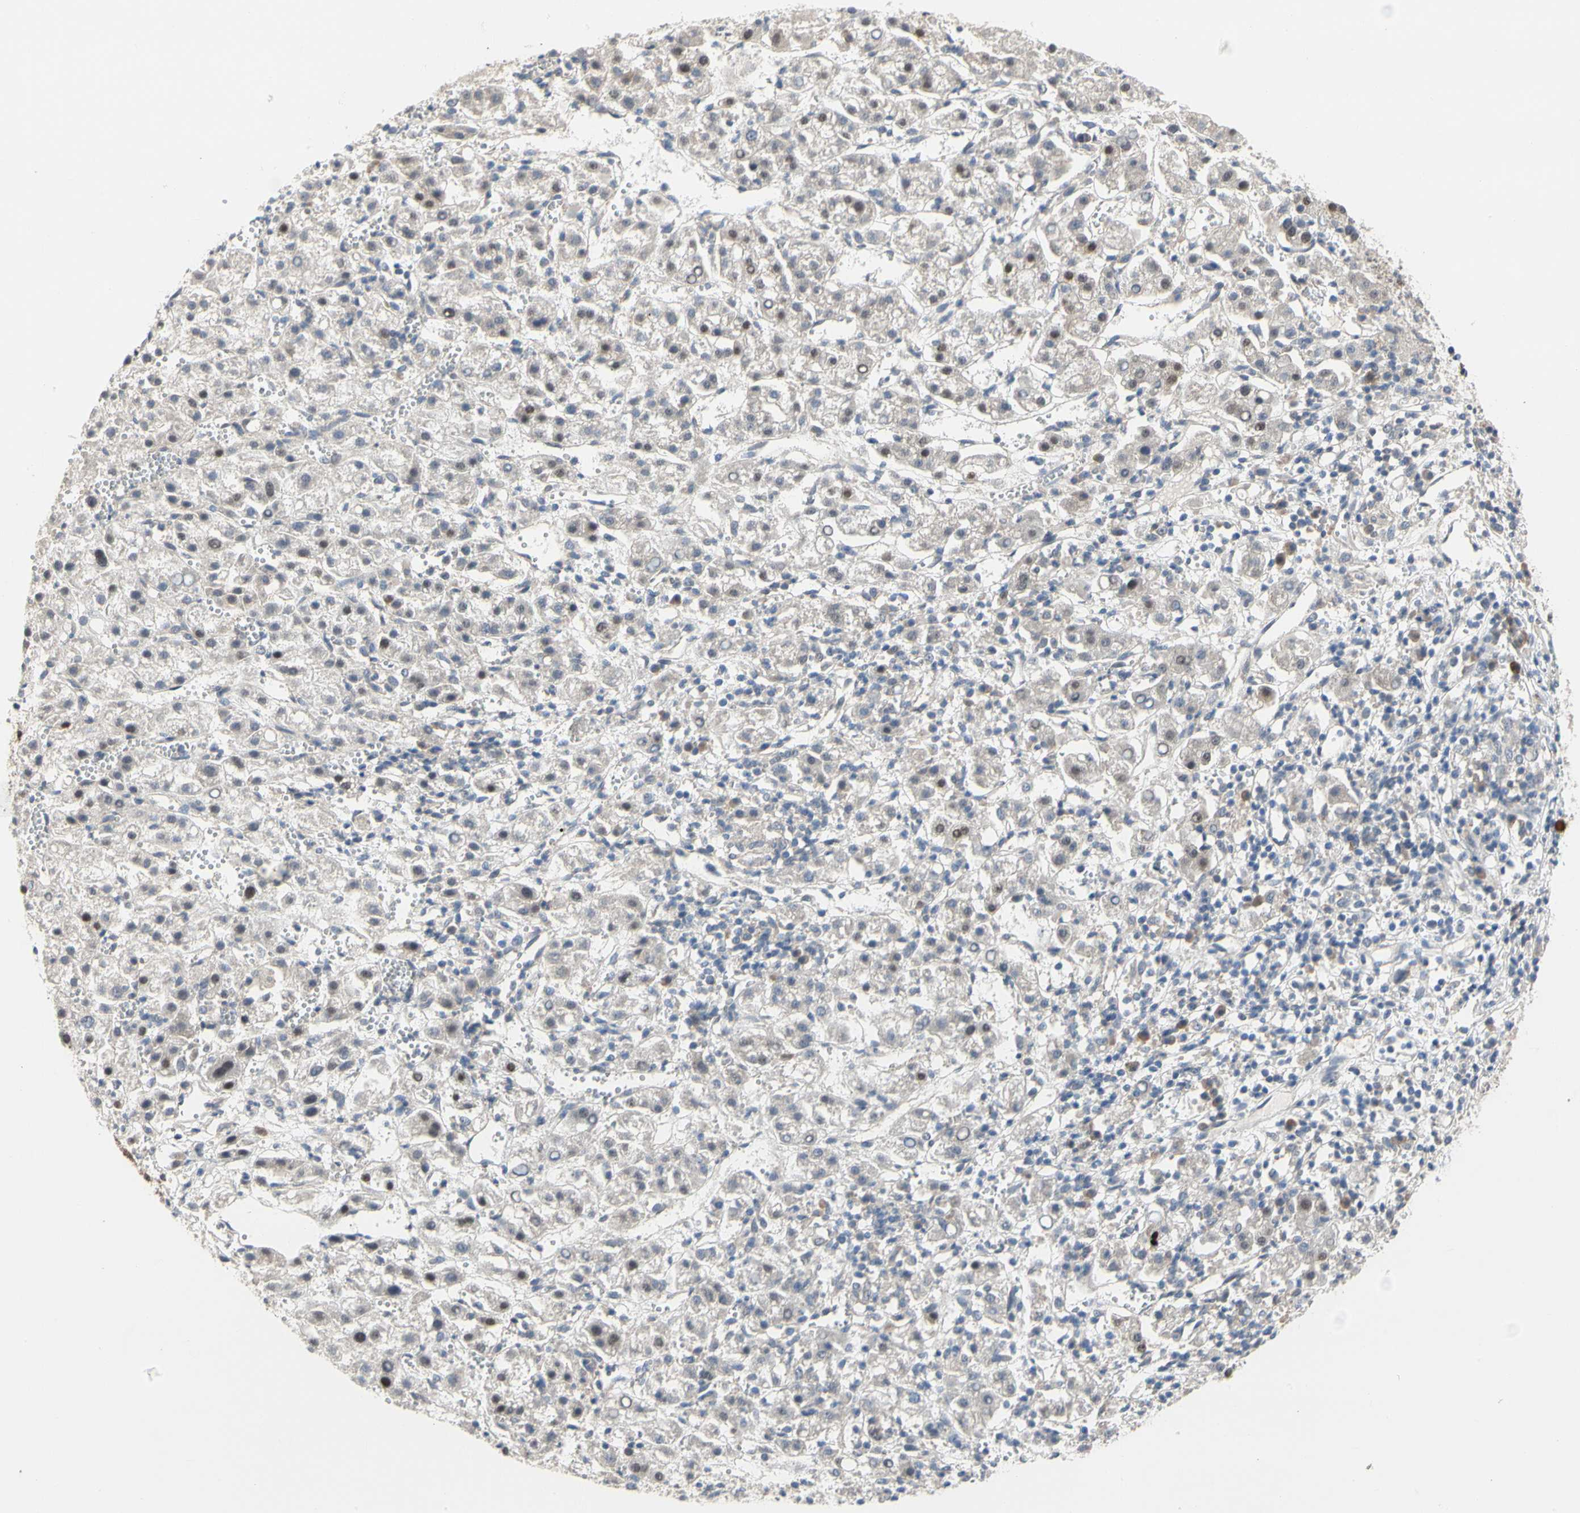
{"staining": {"intensity": "weak", "quantity": "25%-75%", "location": "cytoplasmic/membranous"}, "tissue": "liver cancer", "cell_type": "Tumor cells", "image_type": "cancer", "snomed": [{"axis": "morphology", "description": "Carcinoma, Hepatocellular, NOS"}, {"axis": "topography", "description": "Liver"}], "caption": "This is a photomicrograph of IHC staining of liver hepatocellular carcinoma, which shows weak positivity in the cytoplasmic/membranous of tumor cells.", "gene": "CDK5", "patient": {"sex": "female", "age": 58}}